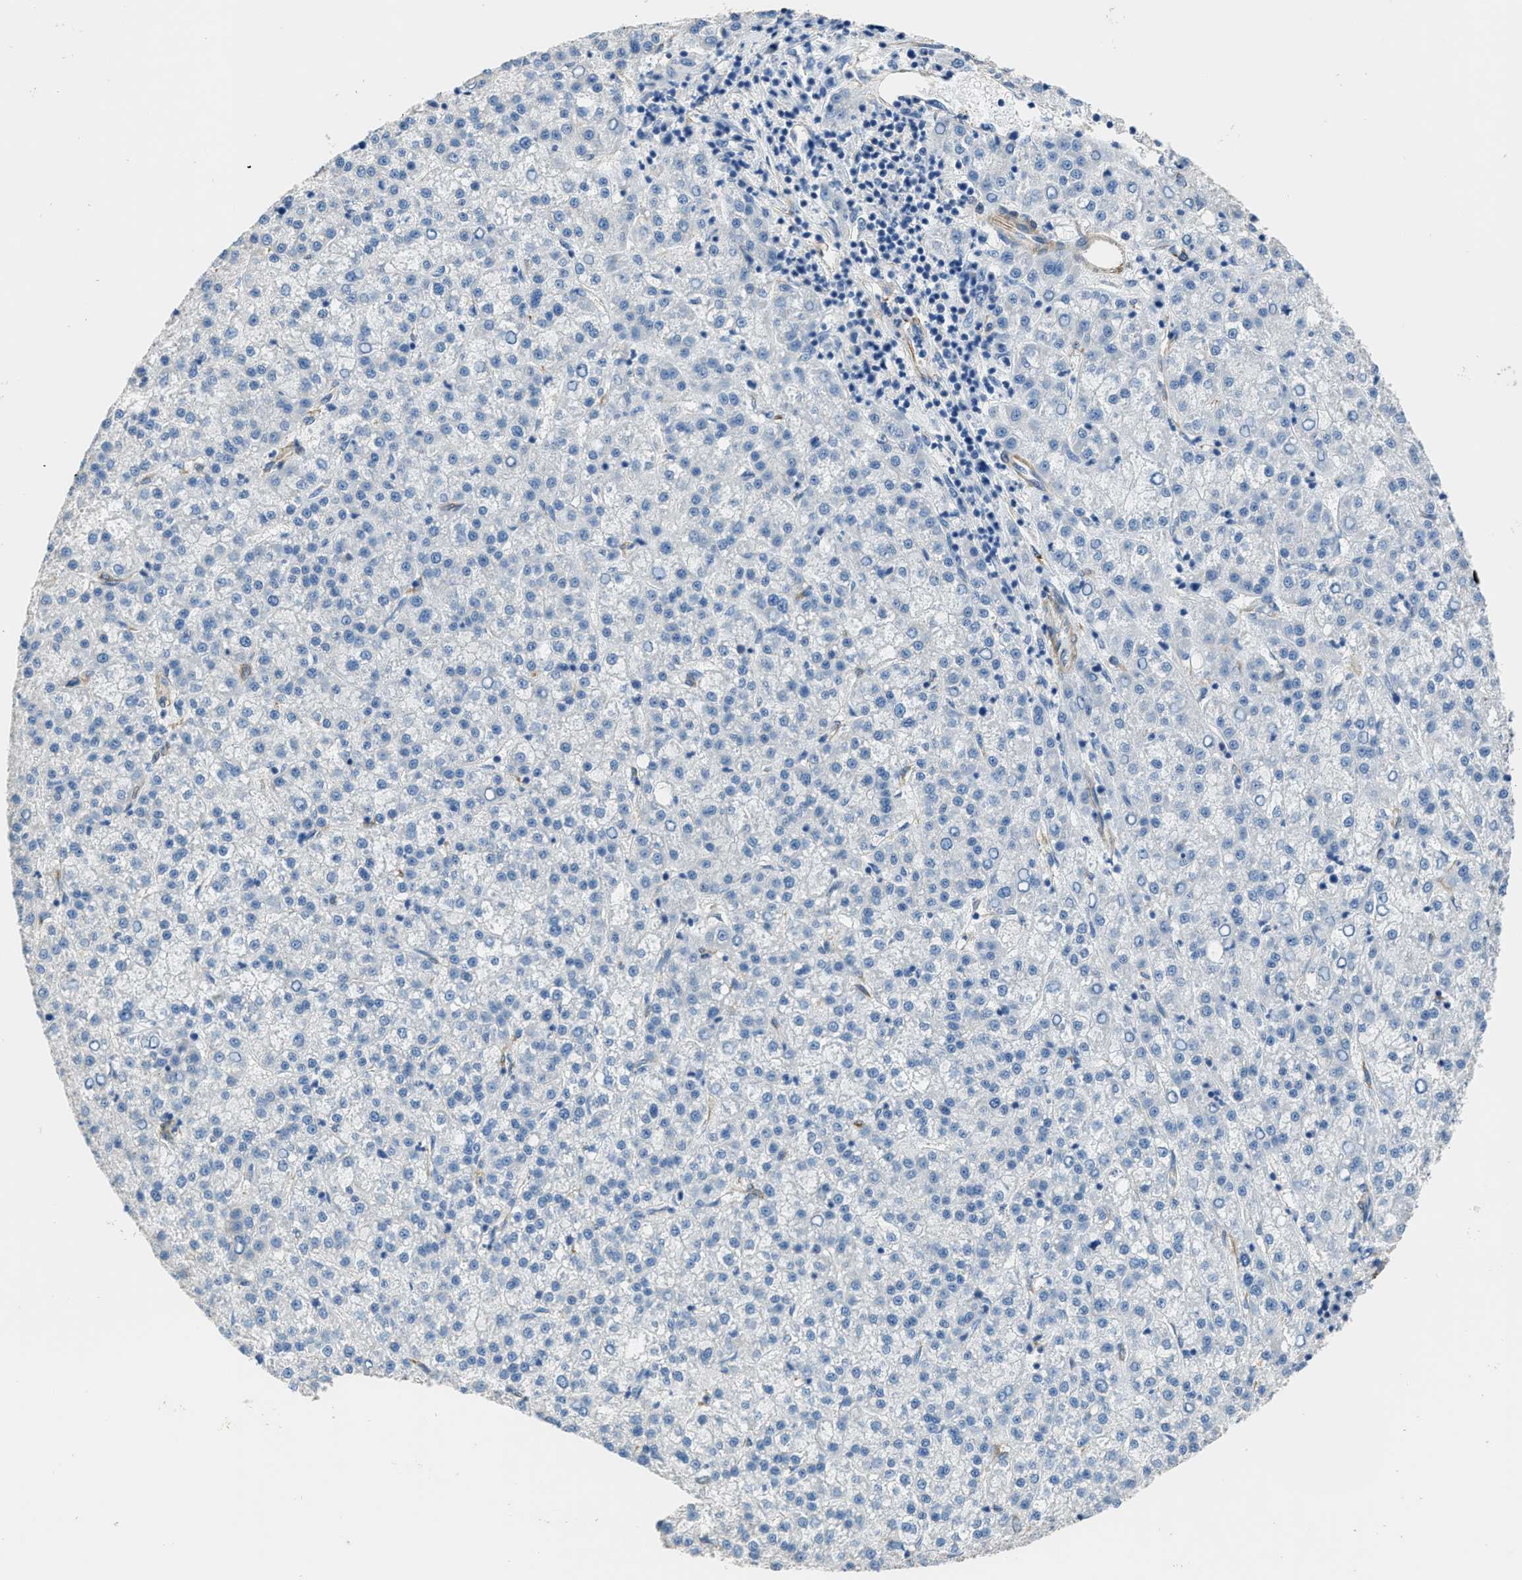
{"staining": {"intensity": "negative", "quantity": "none", "location": "none"}, "tissue": "liver cancer", "cell_type": "Tumor cells", "image_type": "cancer", "snomed": [{"axis": "morphology", "description": "Carcinoma, Hepatocellular, NOS"}, {"axis": "topography", "description": "Liver"}], "caption": "Histopathology image shows no significant protein positivity in tumor cells of hepatocellular carcinoma (liver). (Immunohistochemistry, brightfield microscopy, high magnification).", "gene": "ZSWIM5", "patient": {"sex": "female", "age": 58}}